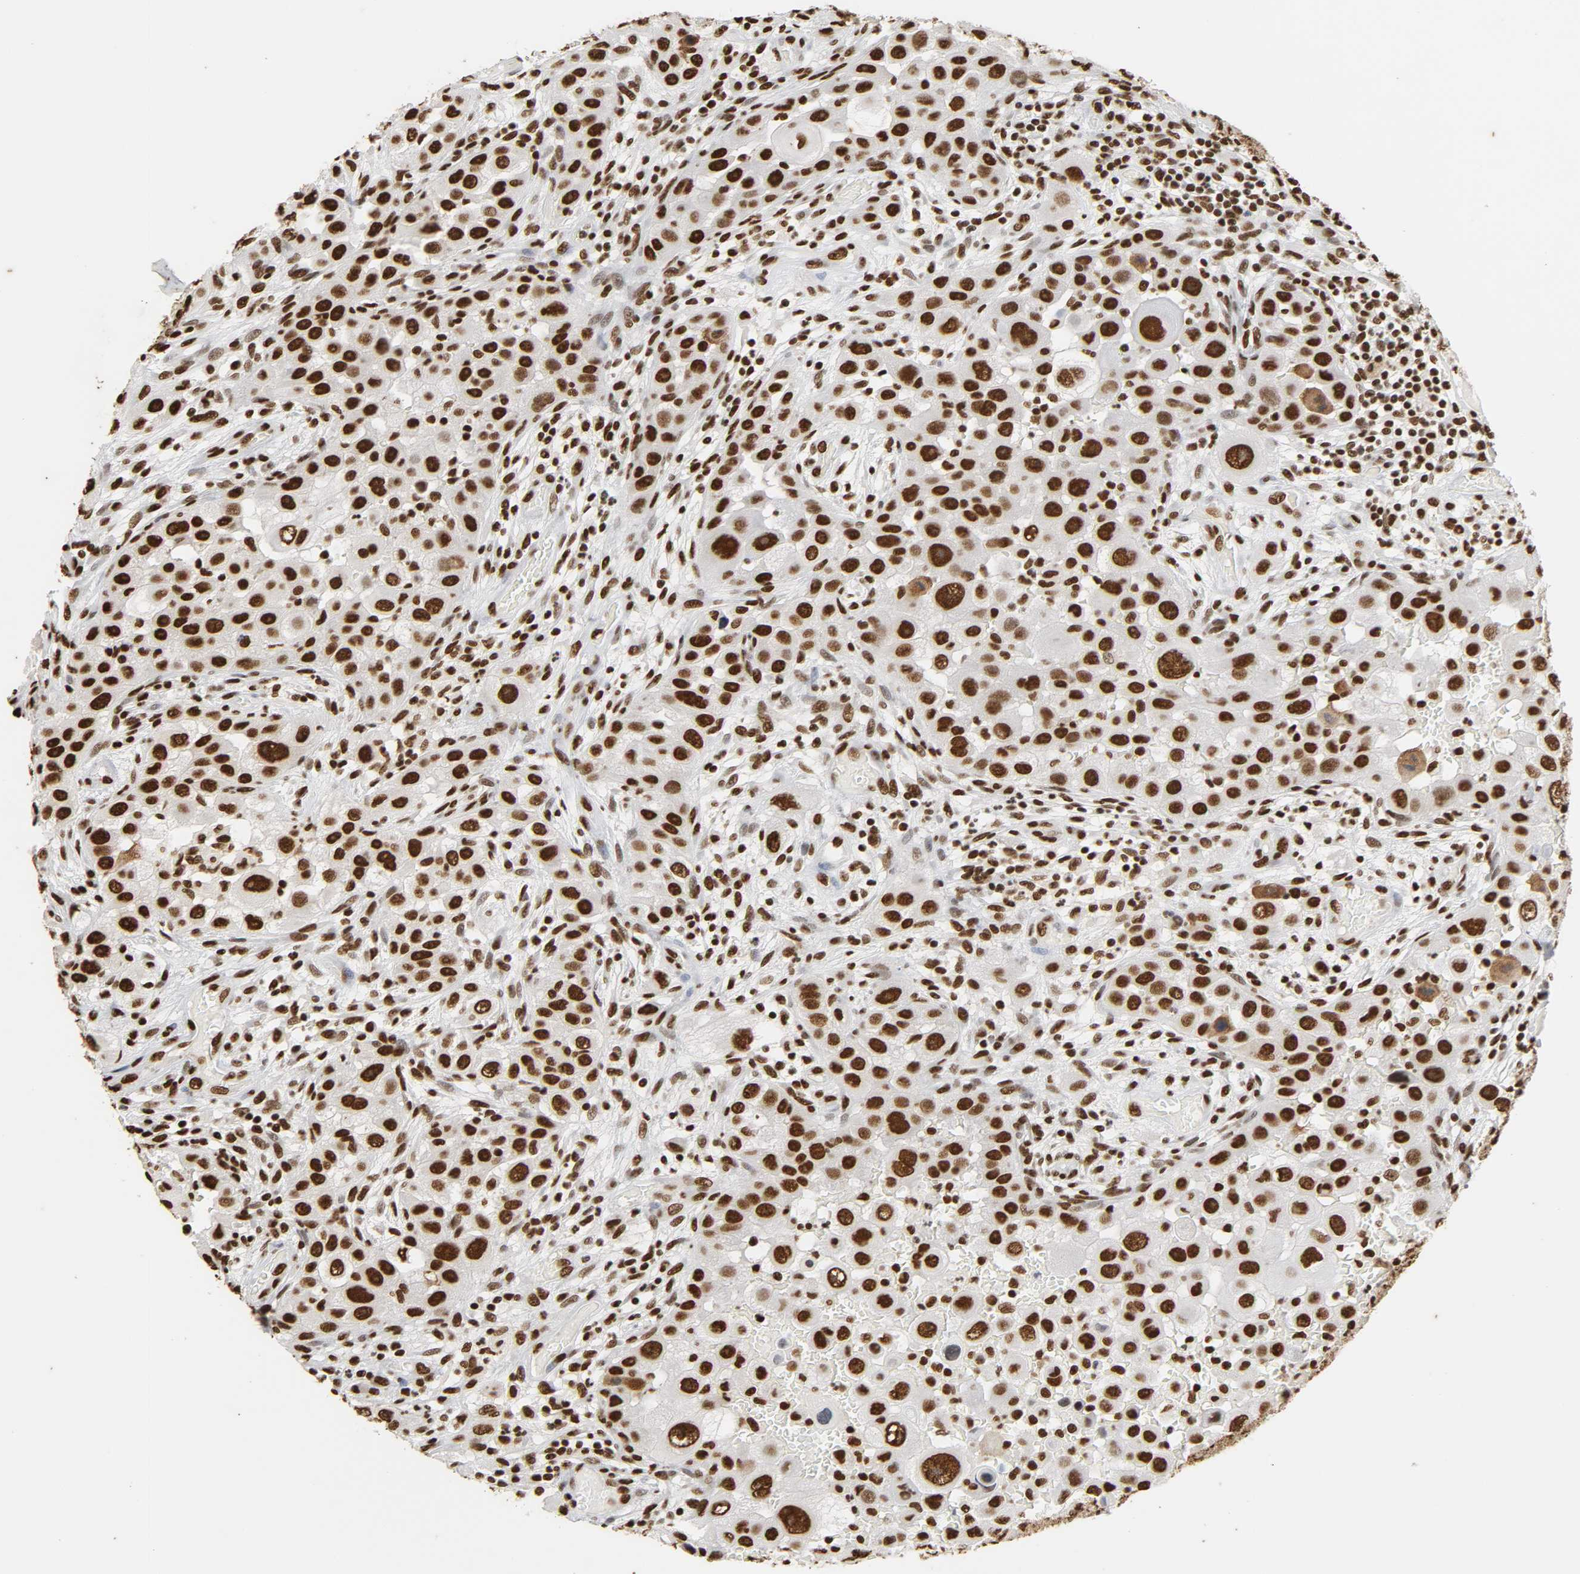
{"staining": {"intensity": "strong", "quantity": ">75%", "location": "nuclear"}, "tissue": "head and neck cancer", "cell_type": "Tumor cells", "image_type": "cancer", "snomed": [{"axis": "morphology", "description": "Carcinoma, NOS"}, {"axis": "topography", "description": "Head-Neck"}], "caption": "Protein expression analysis of head and neck cancer (carcinoma) demonstrates strong nuclear expression in approximately >75% of tumor cells.", "gene": "HNRNPC", "patient": {"sex": "male", "age": 87}}